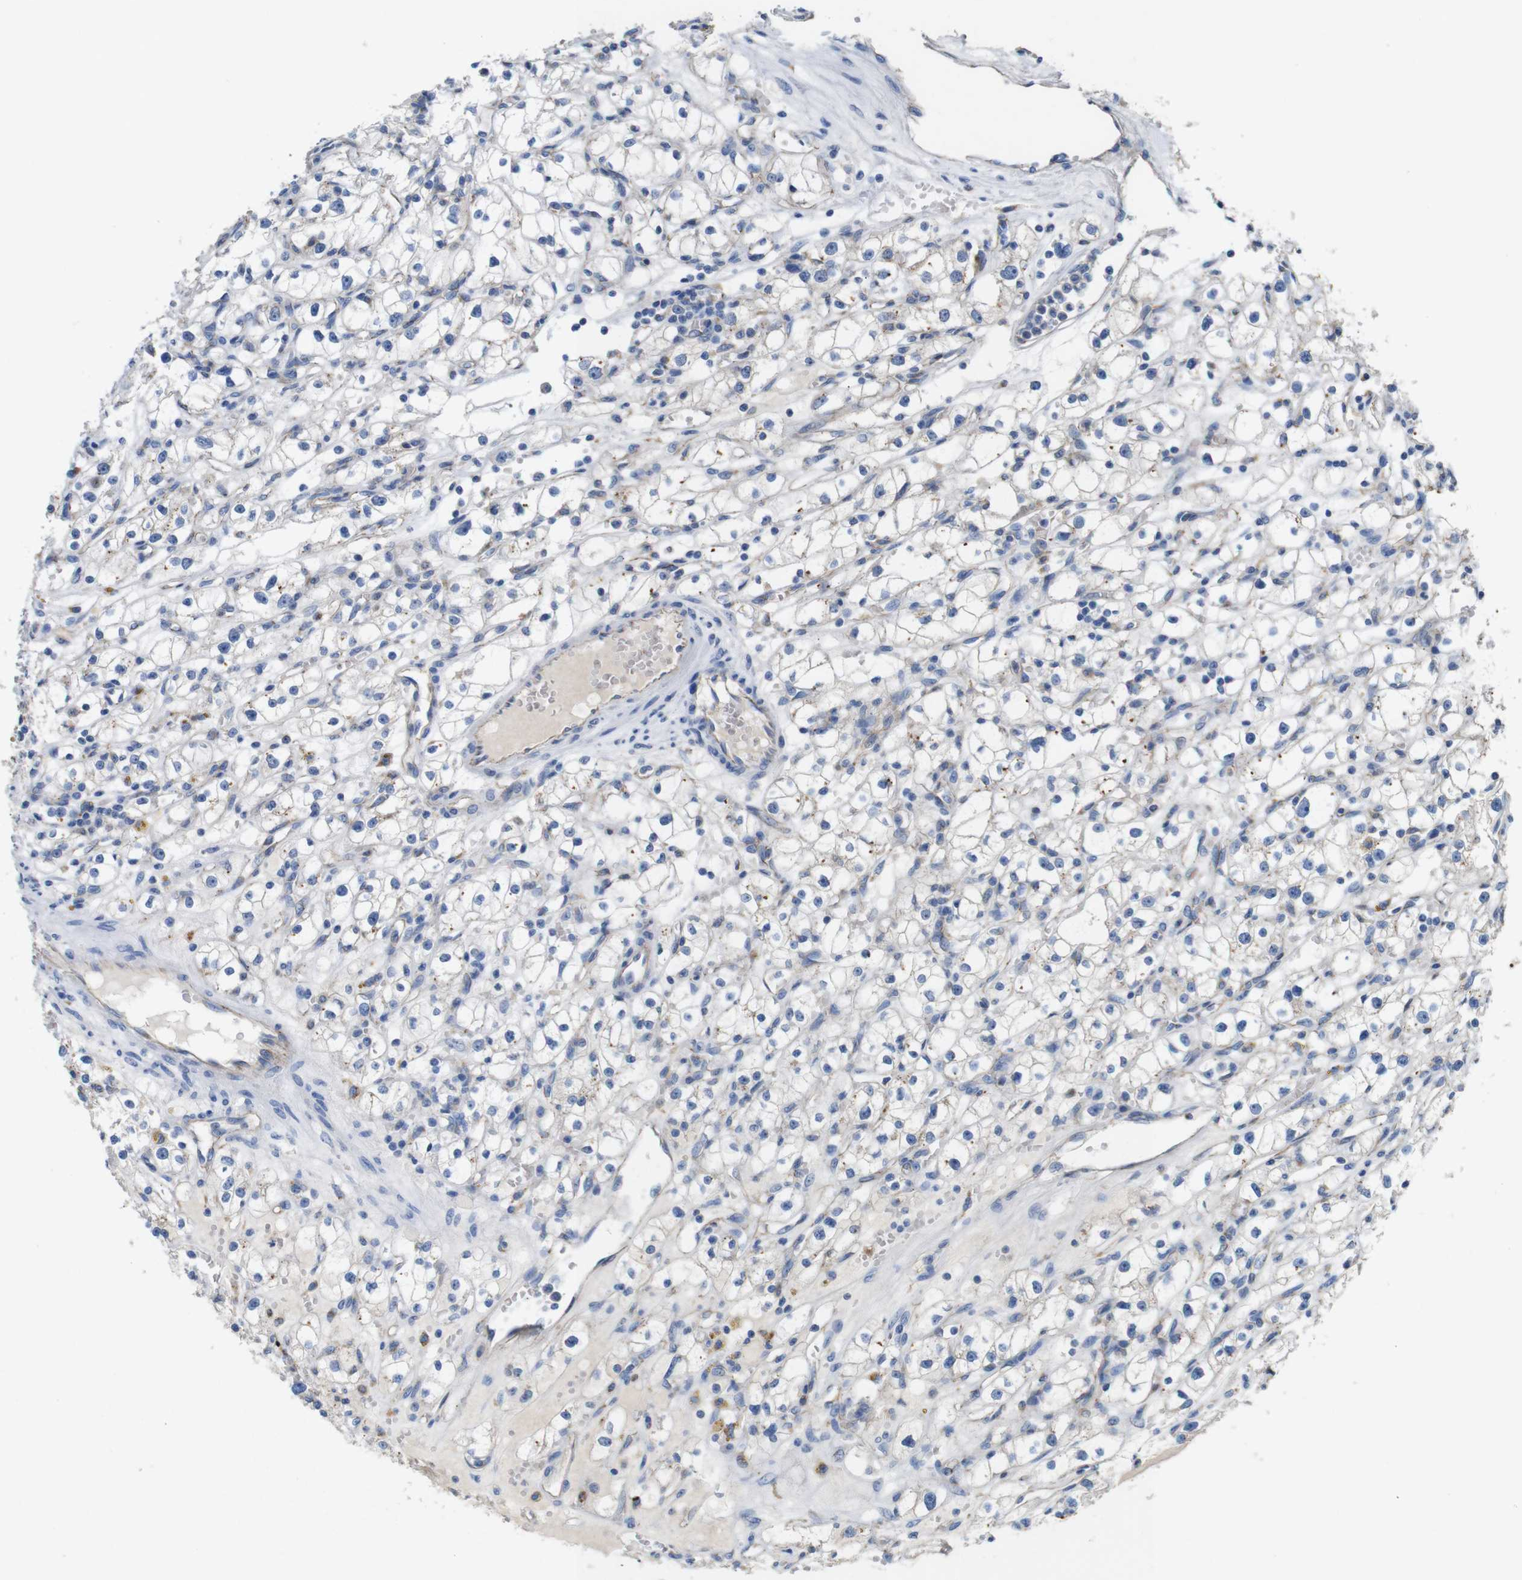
{"staining": {"intensity": "negative", "quantity": "none", "location": "none"}, "tissue": "renal cancer", "cell_type": "Tumor cells", "image_type": "cancer", "snomed": [{"axis": "morphology", "description": "Adenocarcinoma, NOS"}, {"axis": "topography", "description": "Kidney"}], "caption": "Renal cancer (adenocarcinoma) was stained to show a protein in brown. There is no significant positivity in tumor cells. (DAB (3,3'-diaminobenzidine) immunohistochemistry visualized using brightfield microscopy, high magnification).", "gene": "NHLRC3", "patient": {"sex": "male", "age": 56}}